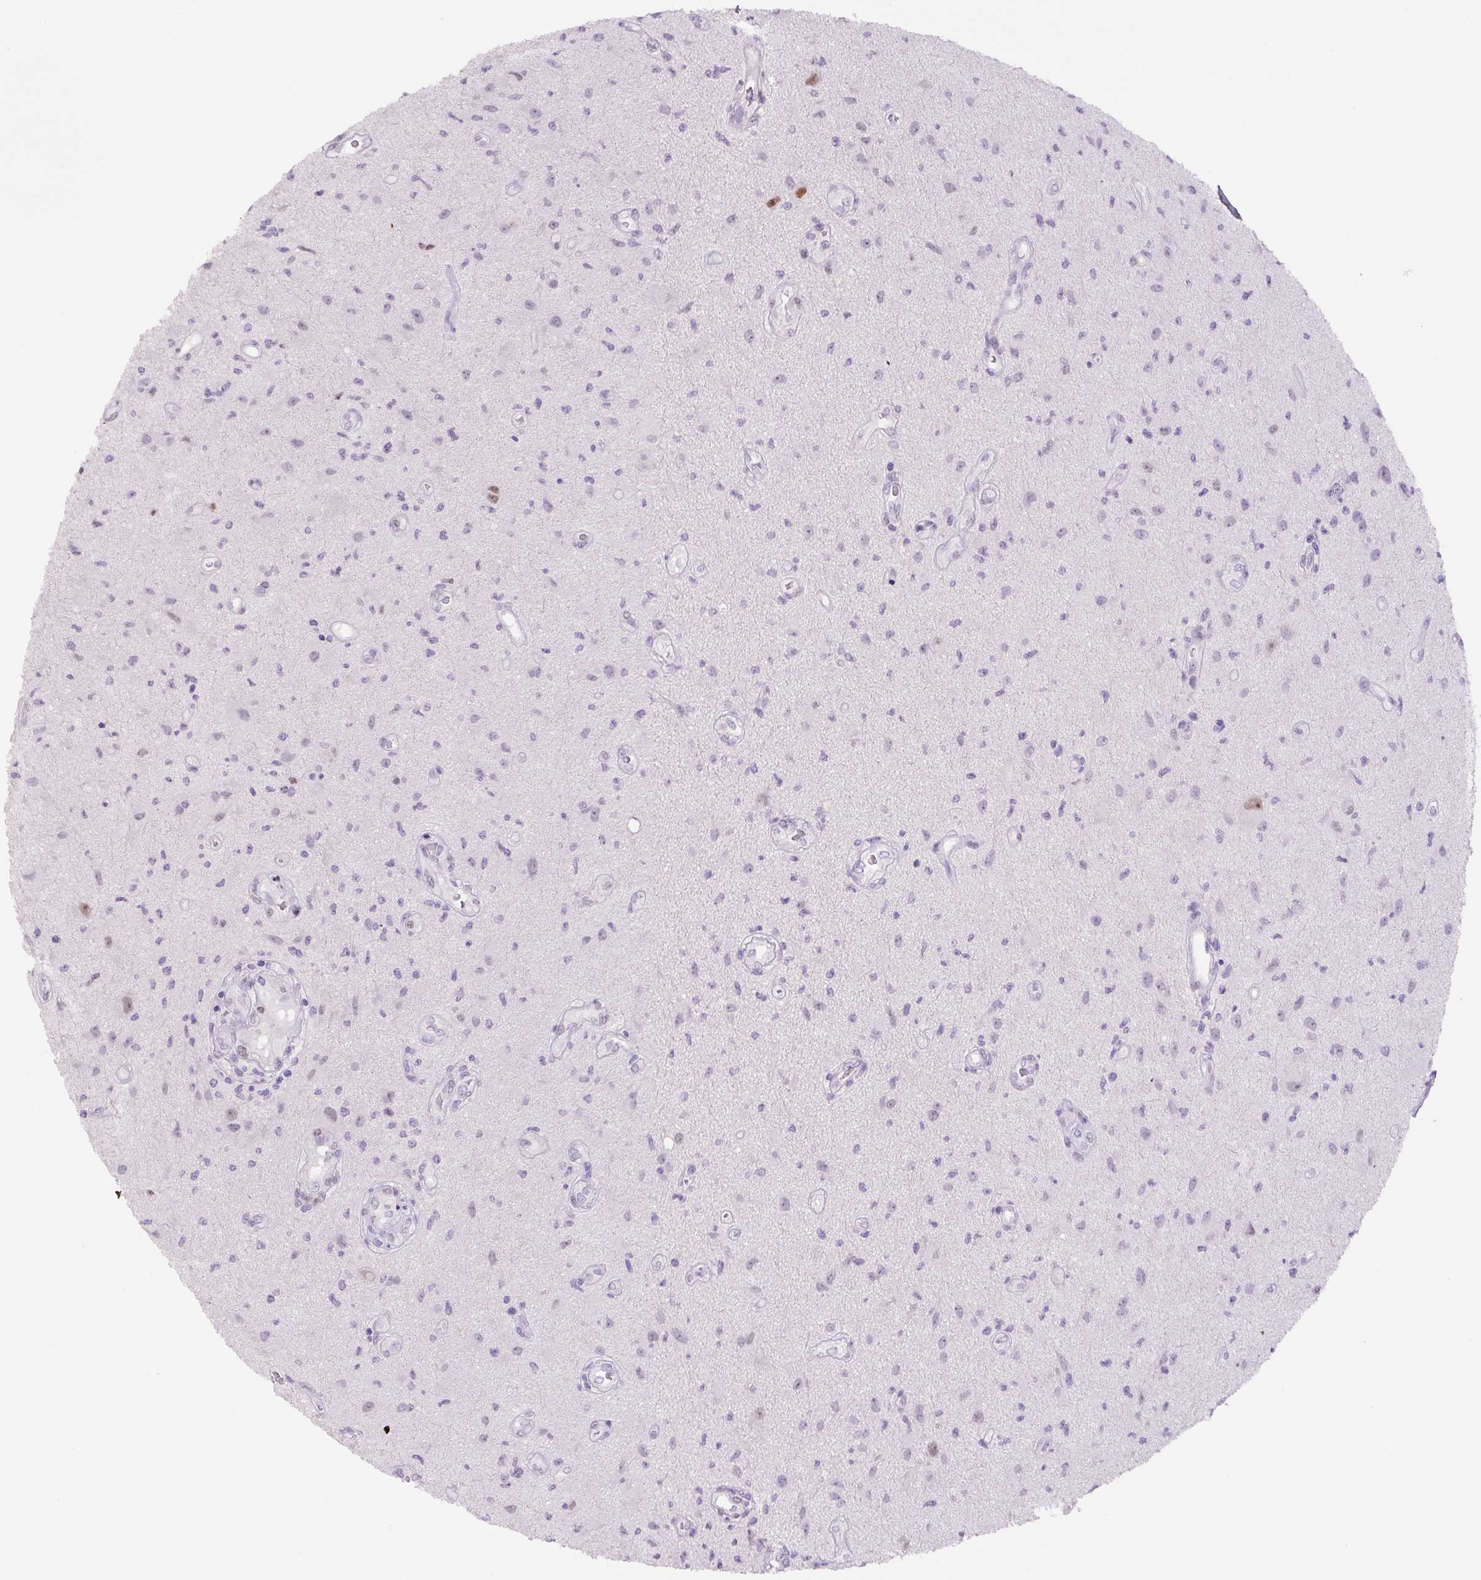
{"staining": {"intensity": "negative", "quantity": "none", "location": "none"}, "tissue": "glioma", "cell_type": "Tumor cells", "image_type": "cancer", "snomed": [{"axis": "morphology", "description": "Glioma, malignant, High grade"}, {"axis": "topography", "description": "Brain"}], "caption": "Immunohistochemical staining of malignant glioma (high-grade) demonstrates no significant expression in tumor cells. (DAB immunohistochemistry (IHC) with hematoxylin counter stain).", "gene": "SIX1", "patient": {"sex": "male", "age": 67}}